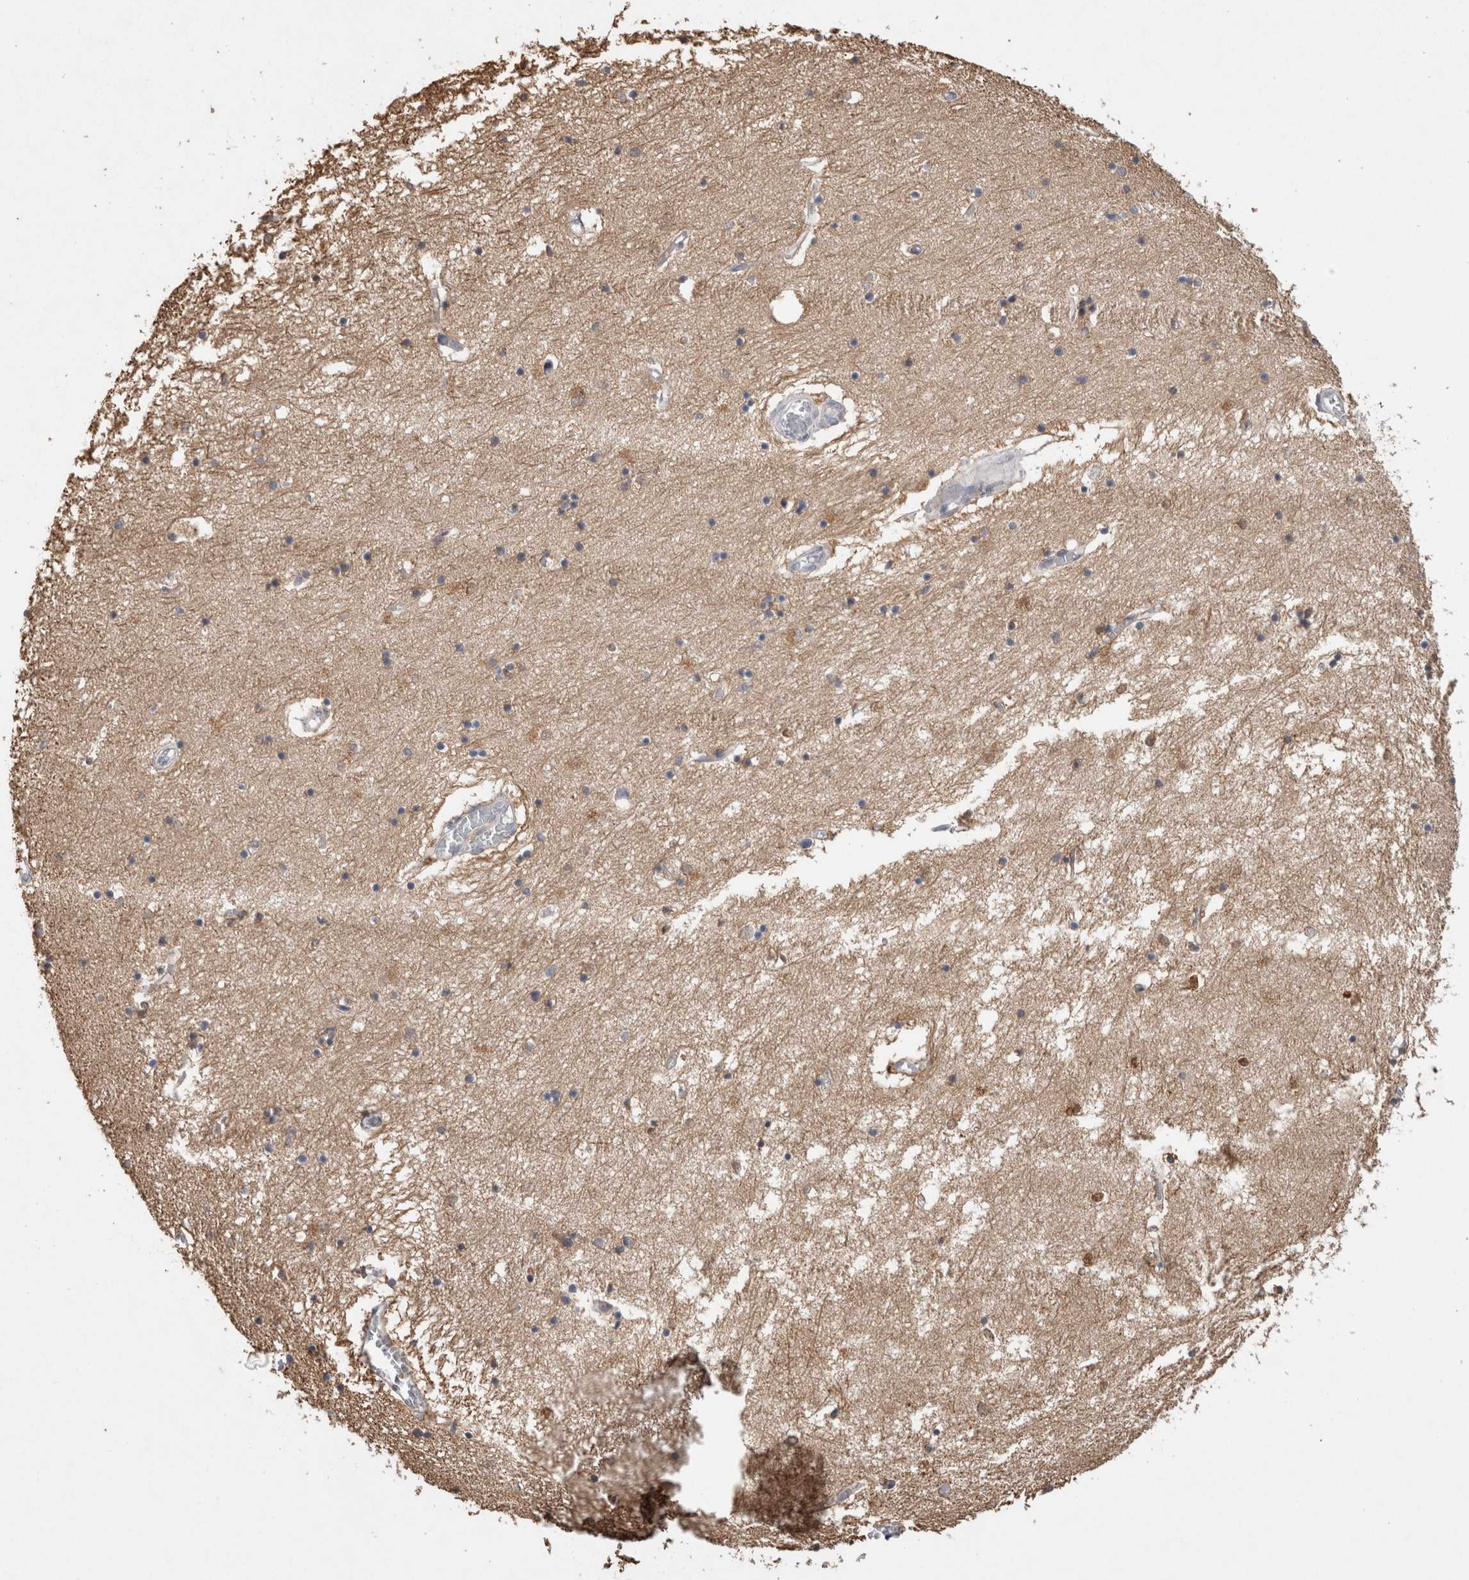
{"staining": {"intensity": "moderate", "quantity": "<25%", "location": "cytoplasmic/membranous,nuclear"}, "tissue": "hippocampus", "cell_type": "Glial cells", "image_type": "normal", "snomed": [{"axis": "morphology", "description": "Normal tissue, NOS"}, {"axis": "topography", "description": "Hippocampus"}], "caption": "A low amount of moderate cytoplasmic/membranous,nuclear expression is appreciated in approximately <25% of glial cells in benign hippocampus. The staining was performed using DAB (3,3'-diaminobenzidine), with brown indicating positive protein expression. Nuclei are stained blue with hematoxylin.", "gene": "FABP7", "patient": {"sex": "male", "age": 70}}